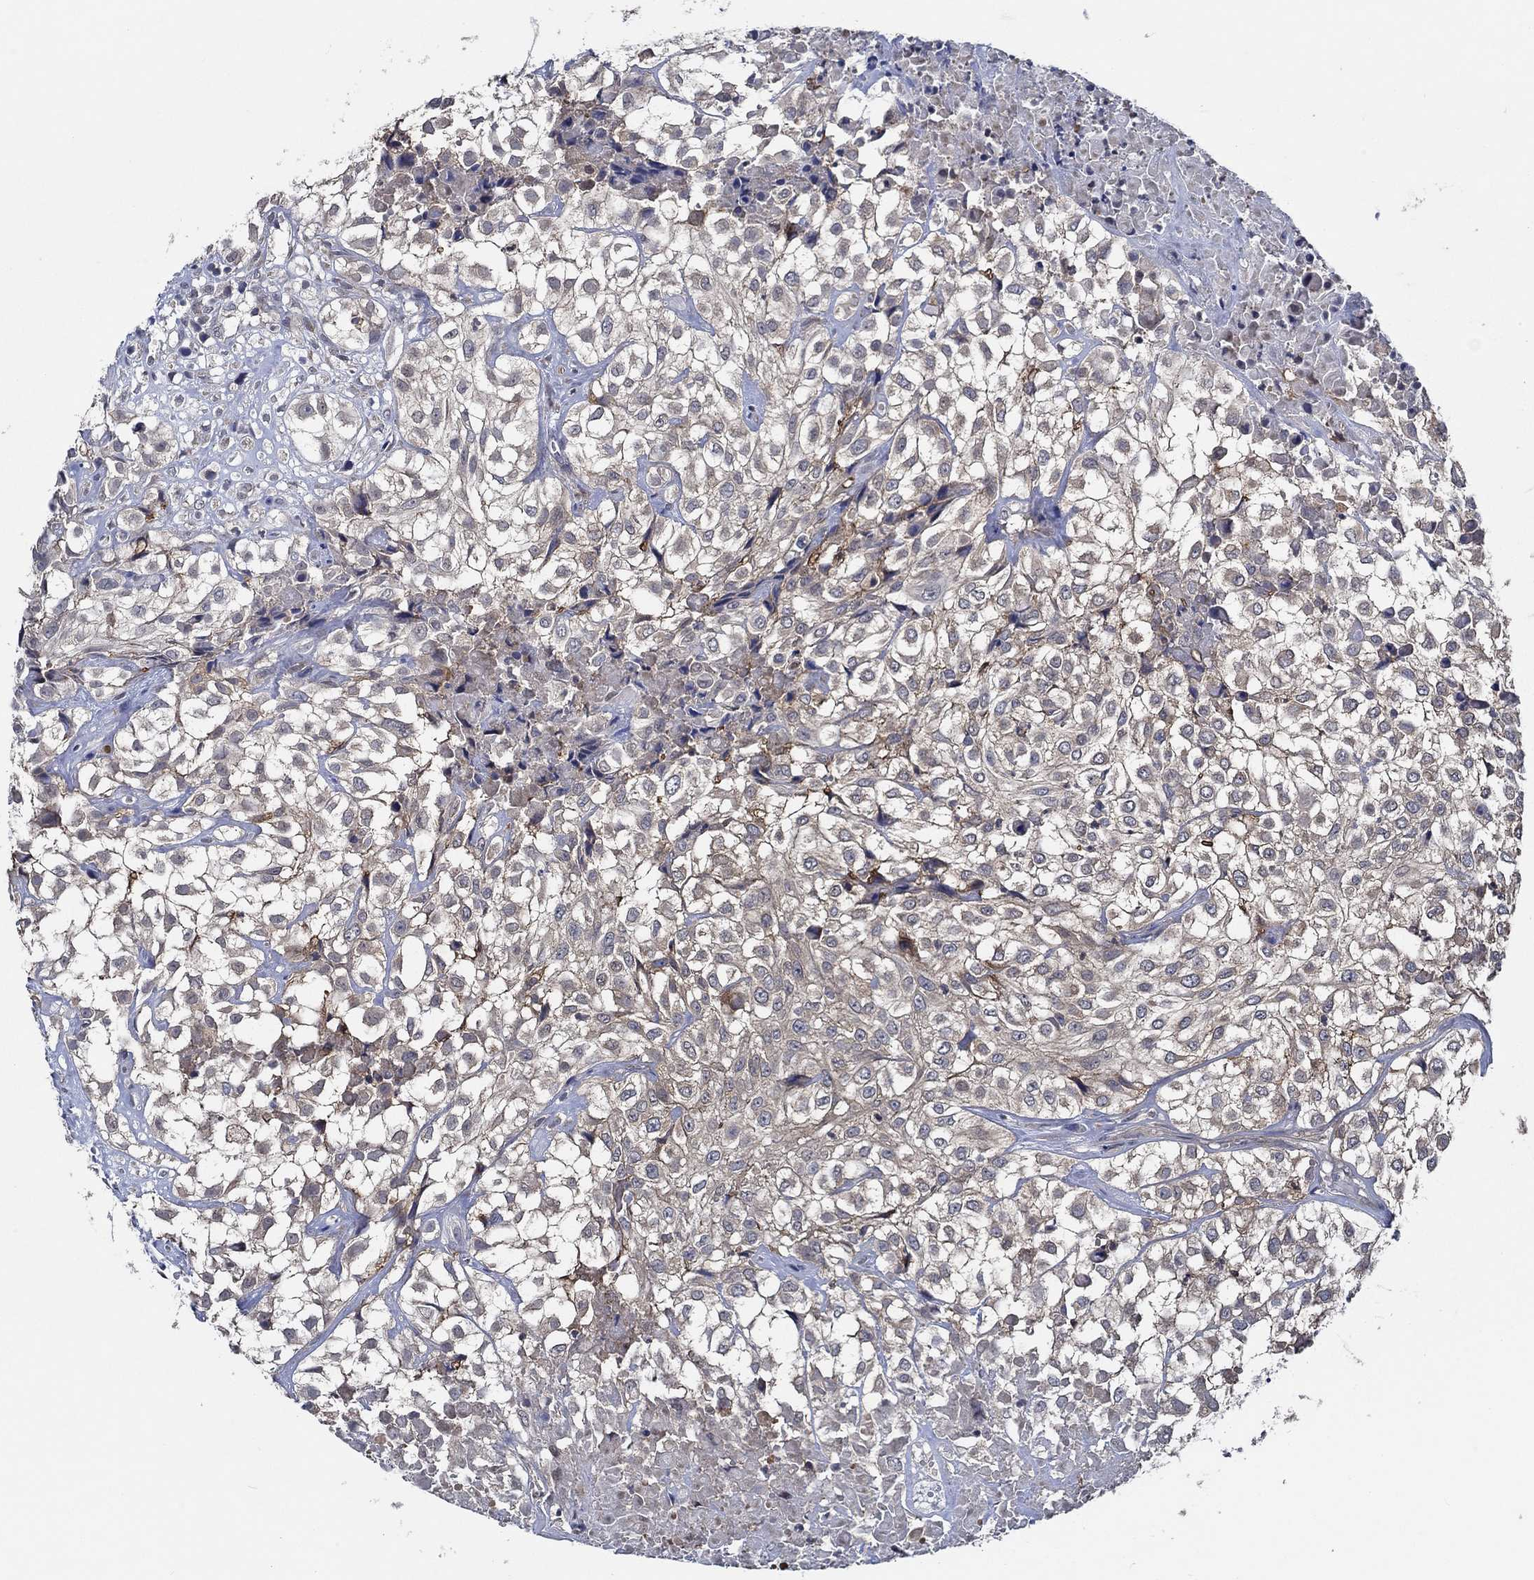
{"staining": {"intensity": "weak", "quantity": "25%-75%", "location": "cytoplasmic/membranous"}, "tissue": "urothelial cancer", "cell_type": "Tumor cells", "image_type": "cancer", "snomed": [{"axis": "morphology", "description": "Urothelial carcinoma, High grade"}, {"axis": "topography", "description": "Urinary bladder"}], "caption": "Weak cytoplasmic/membranous protein expression is identified in about 25%-75% of tumor cells in high-grade urothelial carcinoma.", "gene": "DACT1", "patient": {"sex": "male", "age": 56}}